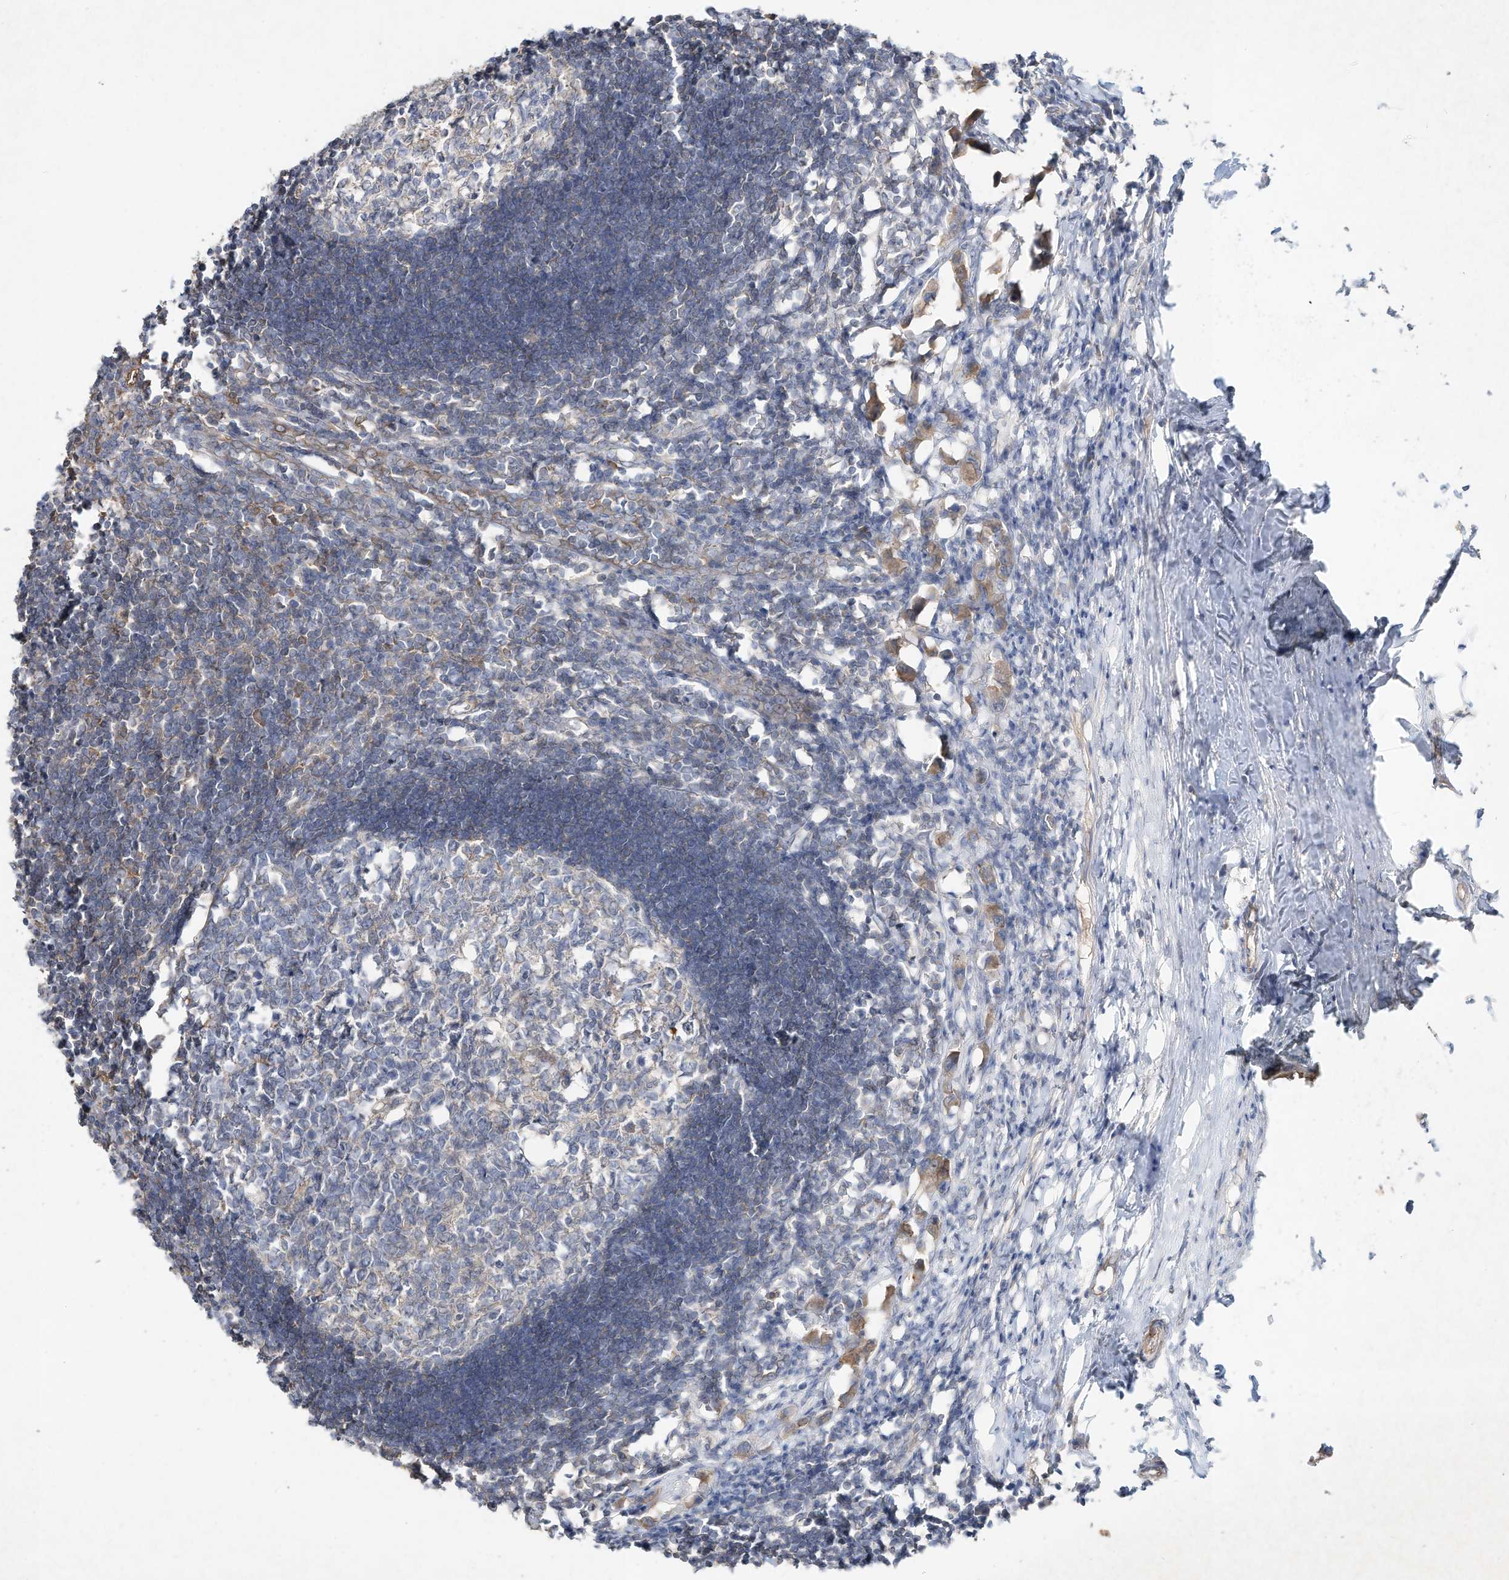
{"staining": {"intensity": "negative", "quantity": "none", "location": "none"}, "tissue": "lymph node", "cell_type": "Germinal center cells", "image_type": "normal", "snomed": [{"axis": "morphology", "description": "Normal tissue, NOS"}, {"axis": "morphology", "description": "Malignant melanoma, Metastatic site"}, {"axis": "topography", "description": "Lymph node"}], "caption": "High power microscopy histopathology image of an immunohistochemistry micrograph of benign lymph node, revealing no significant positivity in germinal center cells.", "gene": "HTR5A", "patient": {"sex": "male", "age": 41}}